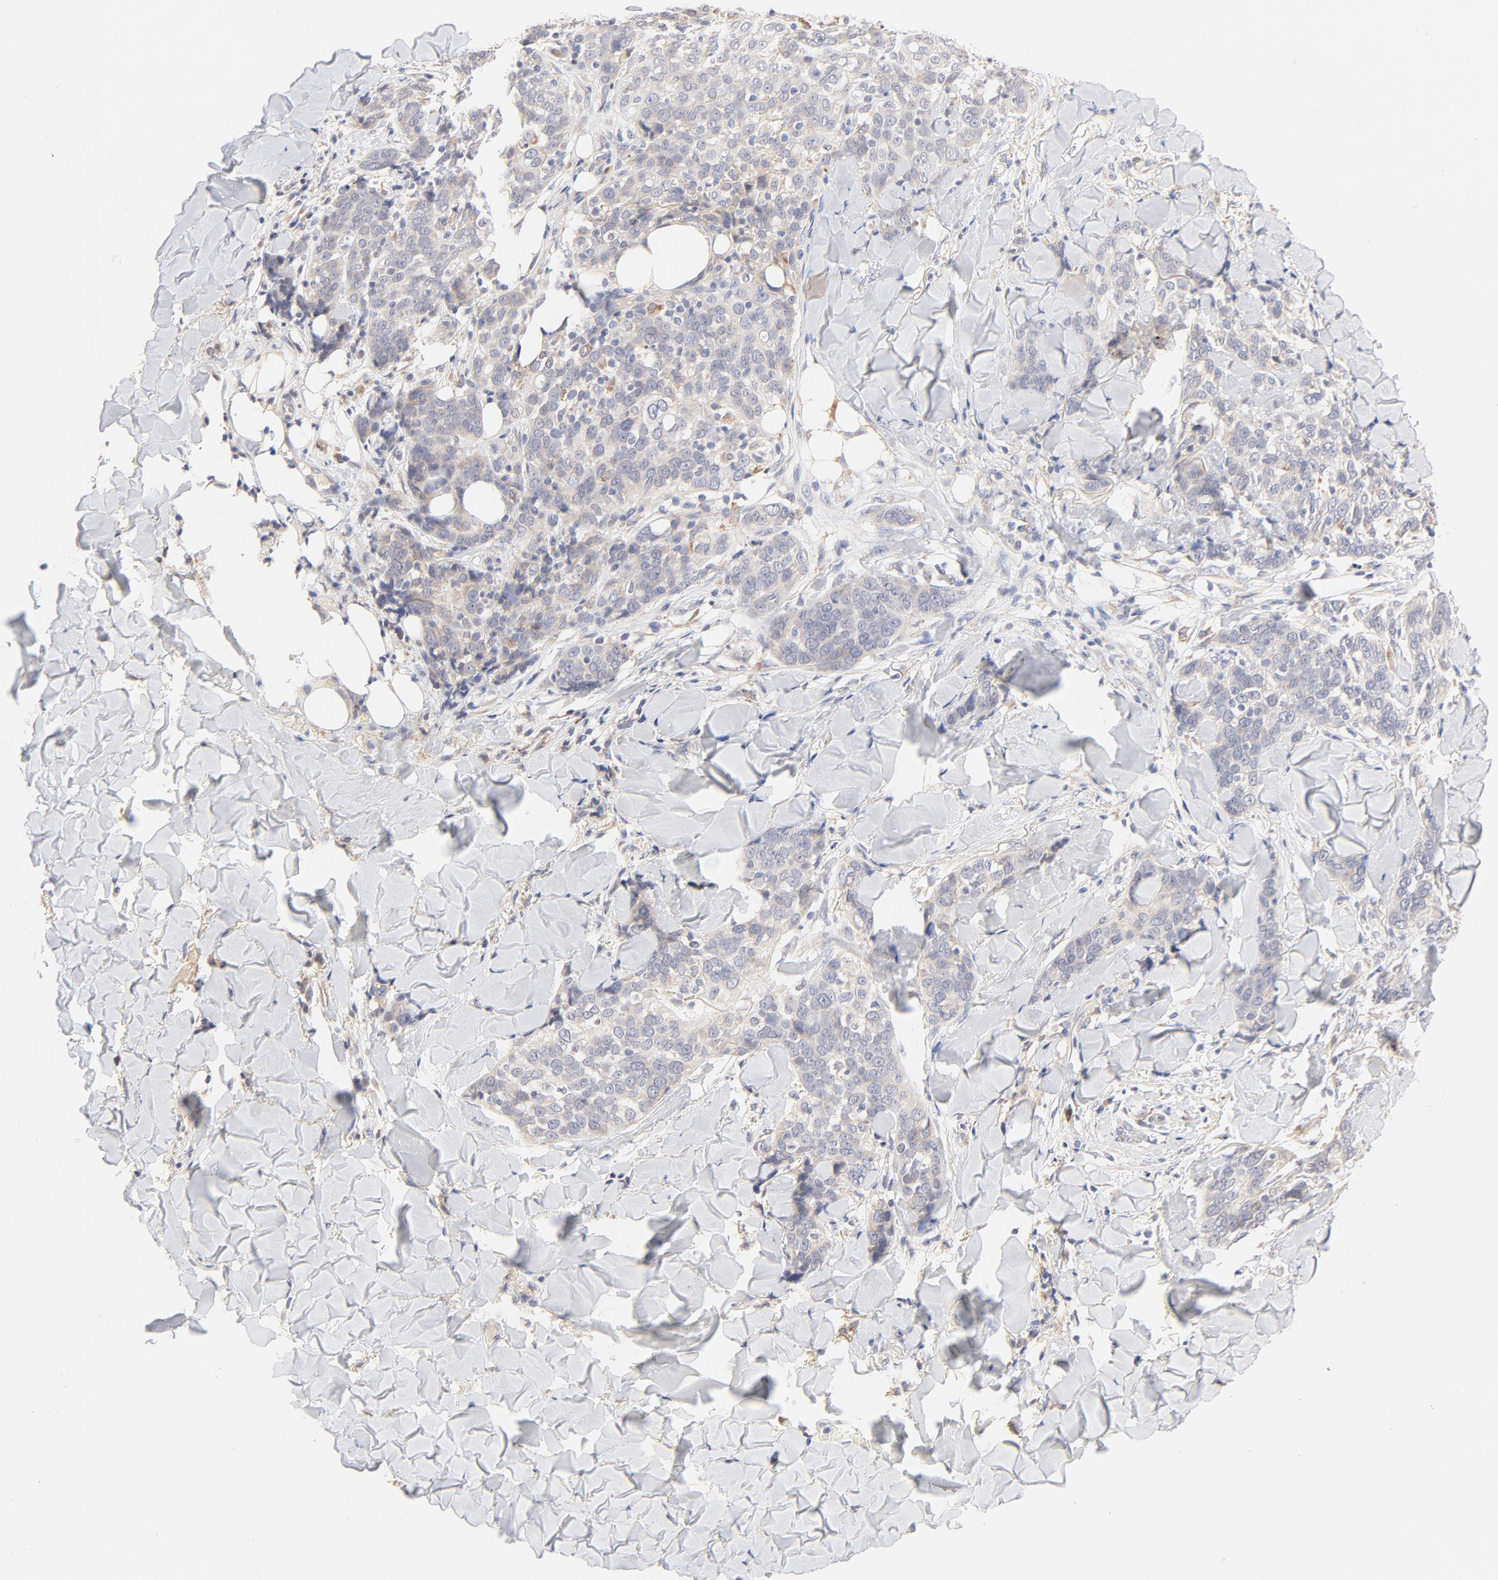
{"staining": {"intensity": "negative", "quantity": "none", "location": "none"}, "tissue": "skin cancer", "cell_type": "Tumor cells", "image_type": "cancer", "snomed": [{"axis": "morphology", "description": "Normal tissue, NOS"}, {"axis": "morphology", "description": "Squamous cell carcinoma, NOS"}, {"axis": "topography", "description": "Skin"}], "caption": "This is an immunohistochemistry (IHC) image of human skin cancer. There is no positivity in tumor cells.", "gene": "MTERF2", "patient": {"sex": "female", "age": 83}}